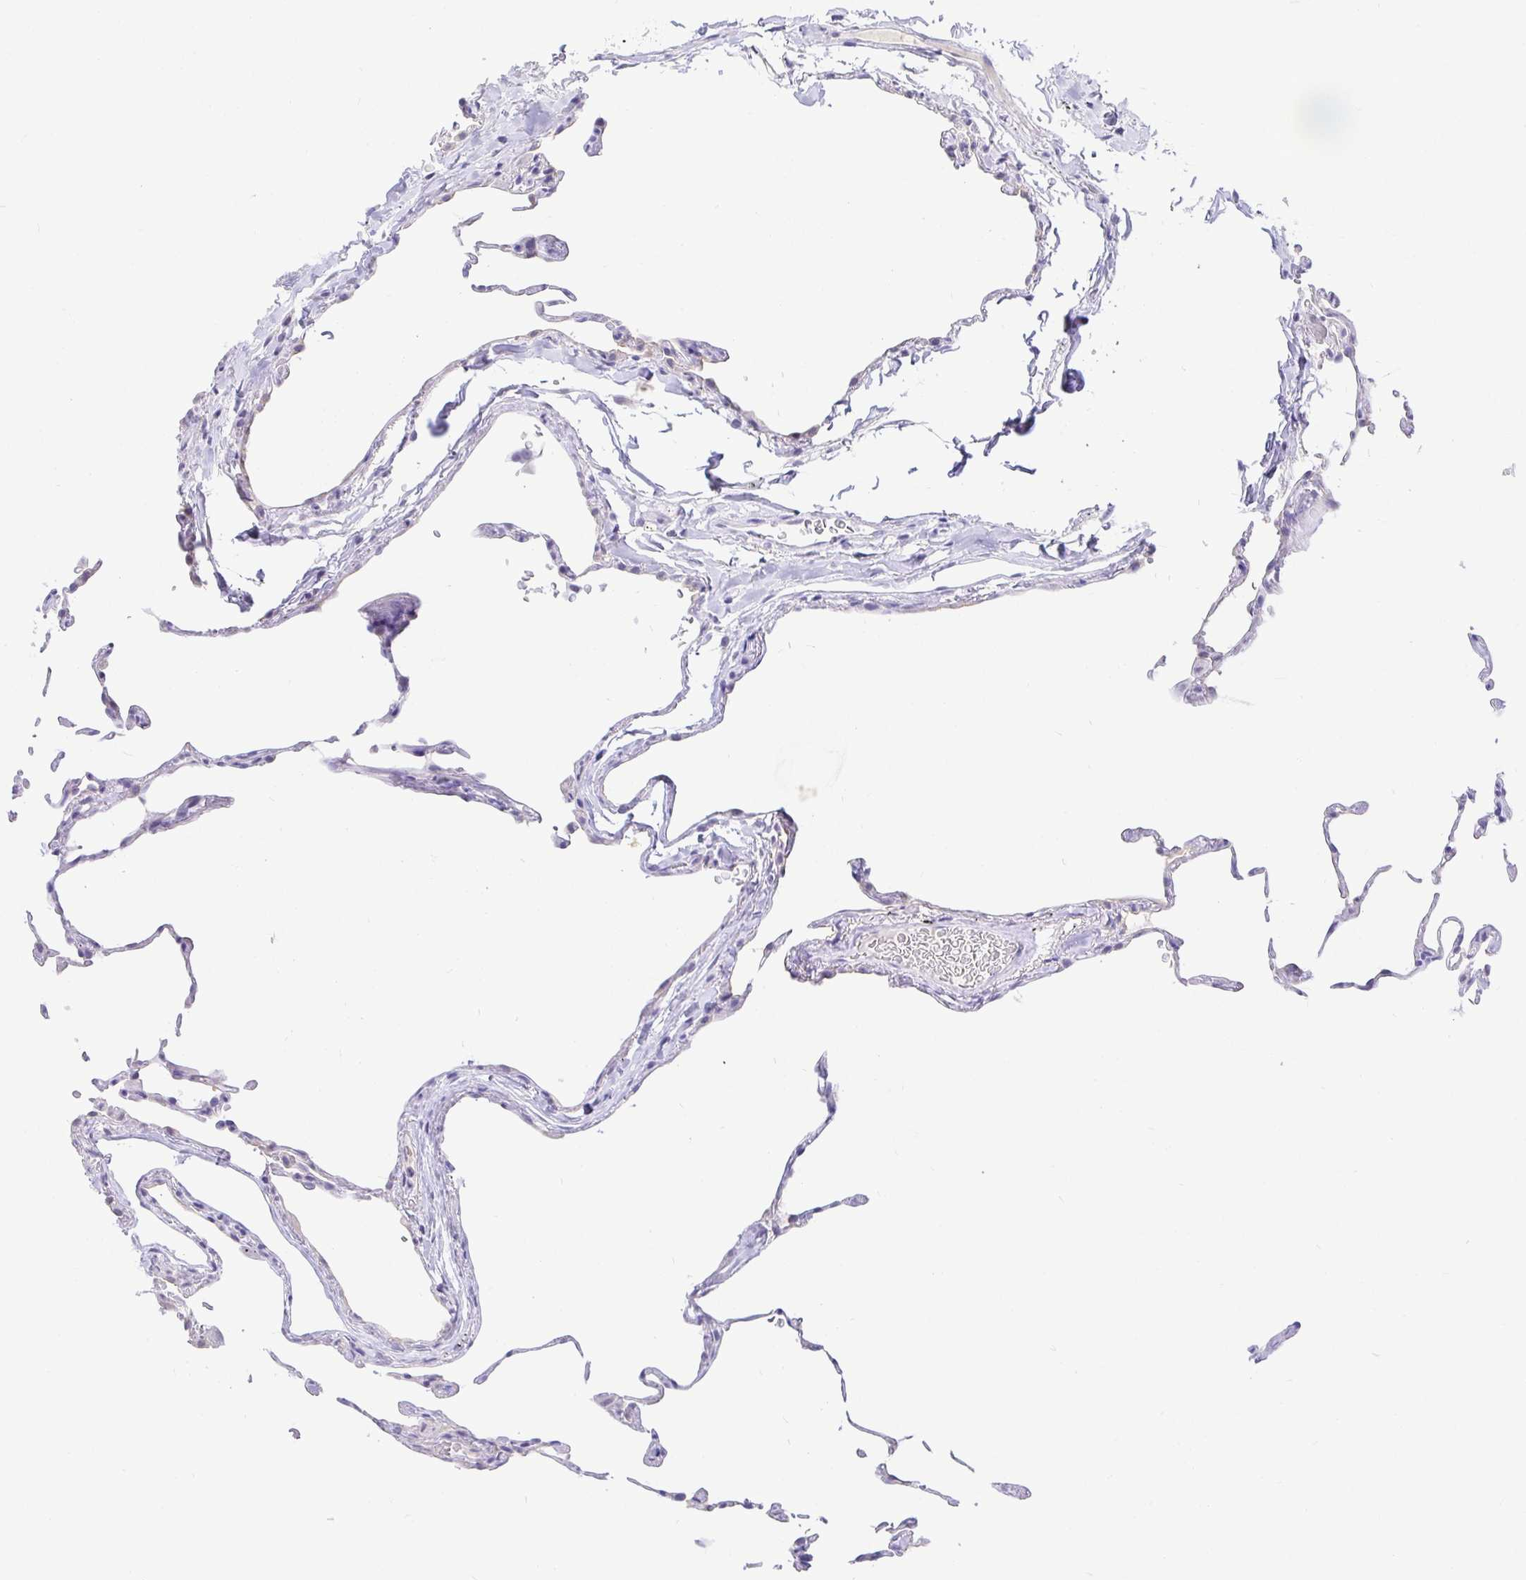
{"staining": {"intensity": "negative", "quantity": "none", "location": "none"}, "tissue": "lung", "cell_type": "Alveolar cells", "image_type": "normal", "snomed": [{"axis": "morphology", "description": "Normal tissue, NOS"}, {"axis": "topography", "description": "Lung"}], "caption": "Alveolar cells are negative for protein expression in benign human lung. (DAB (3,3'-diaminobenzidine) immunohistochemistry visualized using brightfield microscopy, high magnification).", "gene": "EZHIP", "patient": {"sex": "female", "age": 57}}